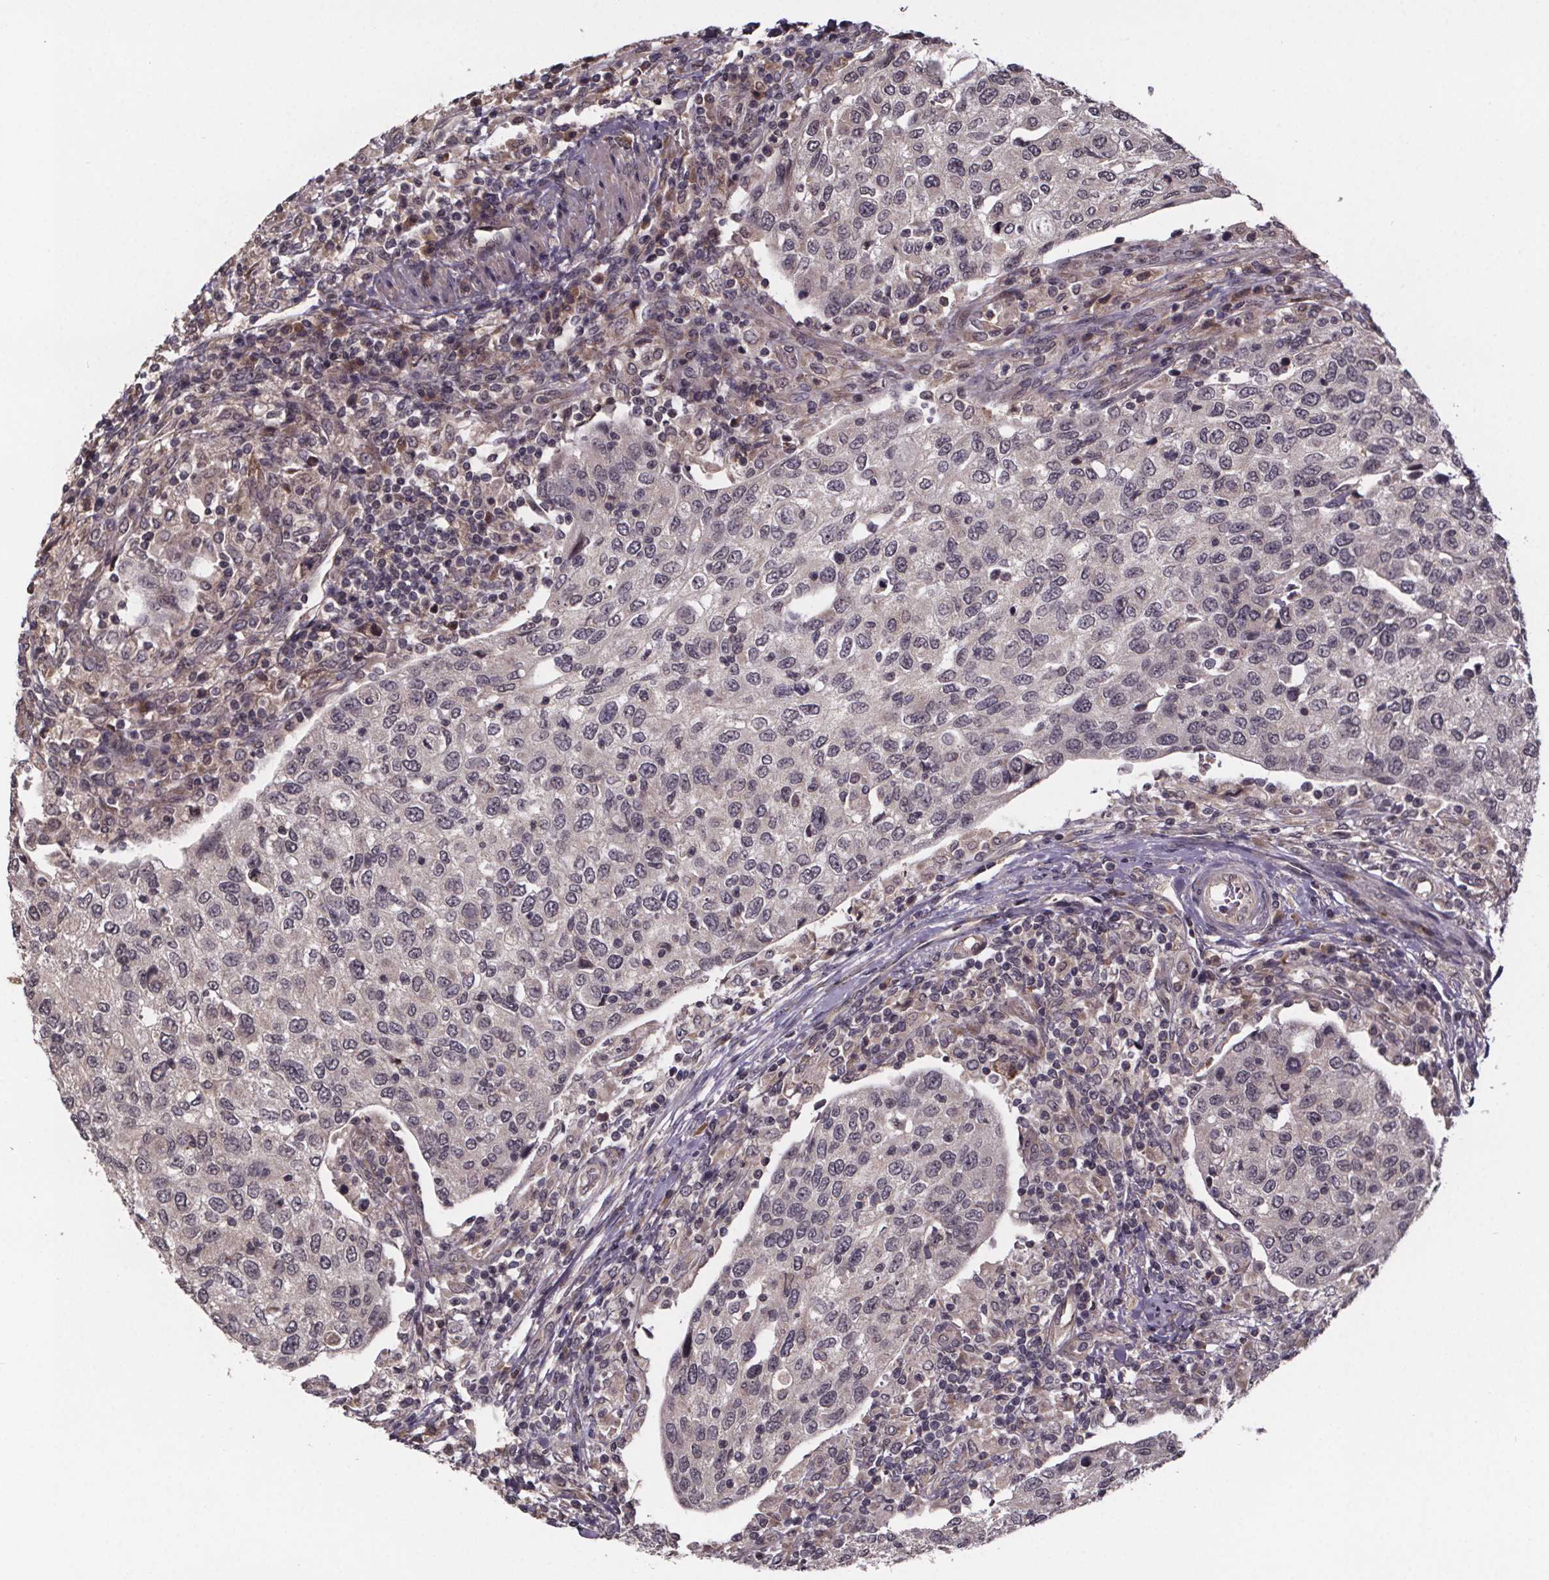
{"staining": {"intensity": "negative", "quantity": "none", "location": "none"}, "tissue": "urothelial cancer", "cell_type": "Tumor cells", "image_type": "cancer", "snomed": [{"axis": "morphology", "description": "Urothelial carcinoma, High grade"}, {"axis": "topography", "description": "Urinary bladder"}], "caption": "High power microscopy histopathology image of an immunohistochemistry (IHC) photomicrograph of urothelial carcinoma (high-grade), revealing no significant expression in tumor cells.", "gene": "SAT1", "patient": {"sex": "female", "age": 78}}